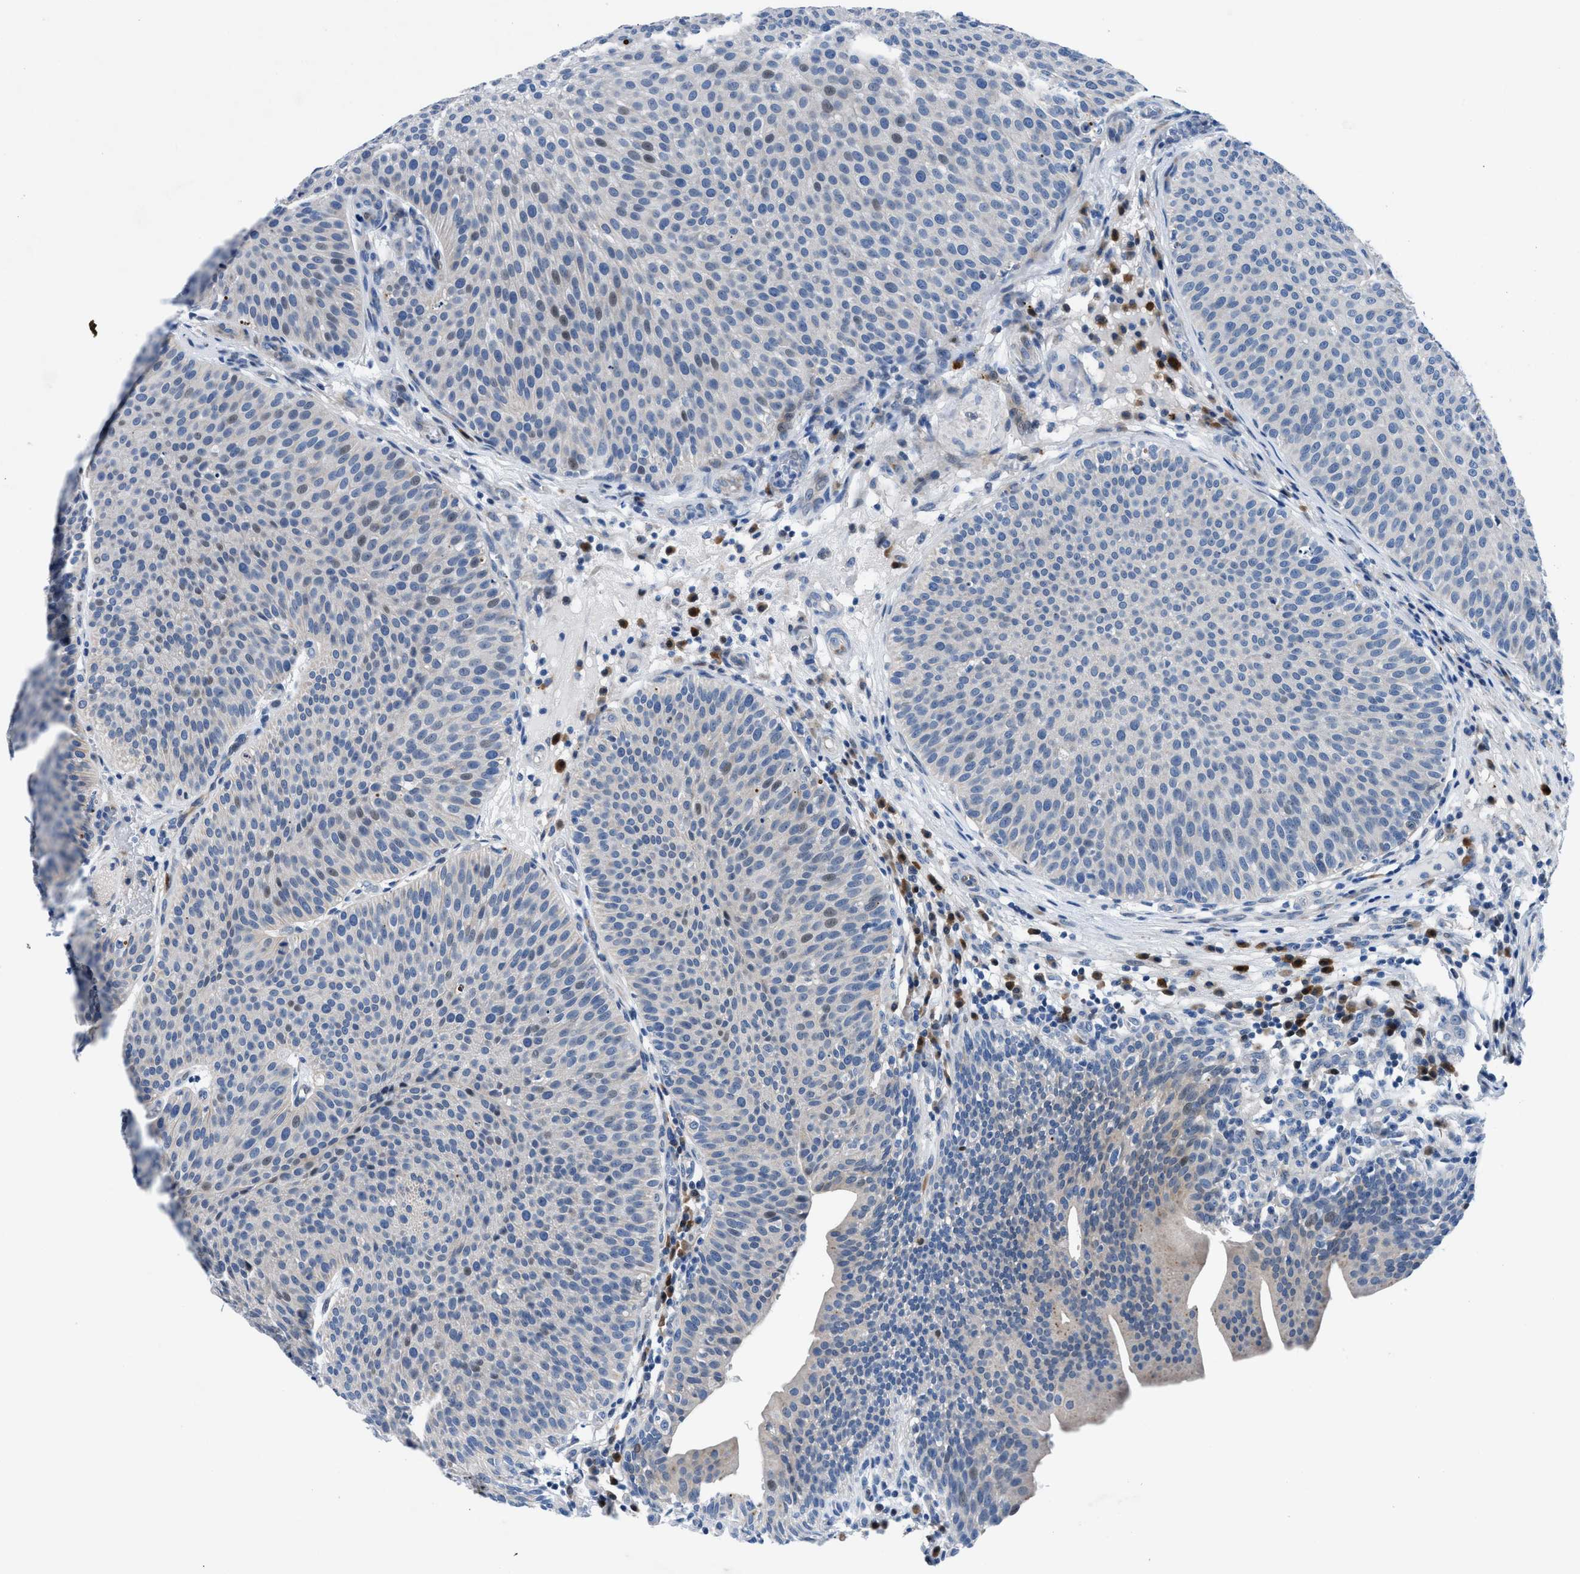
{"staining": {"intensity": "weak", "quantity": "<25%", "location": "cytoplasmic/membranous,nuclear"}, "tissue": "urothelial cancer", "cell_type": "Tumor cells", "image_type": "cancer", "snomed": [{"axis": "morphology", "description": "Urothelial carcinoma, Low grade"}, {"axis": "topography", "description": "Smooth muscle"}, {"axis": "topography", "description": "Urinary bladder"}], "caption": "The photomicrograph displays no staining of tumor cells in urothelial carcinoma (low-grade).", "gene": "UAP1", "patient": {"sex": "male", "age": 60}}